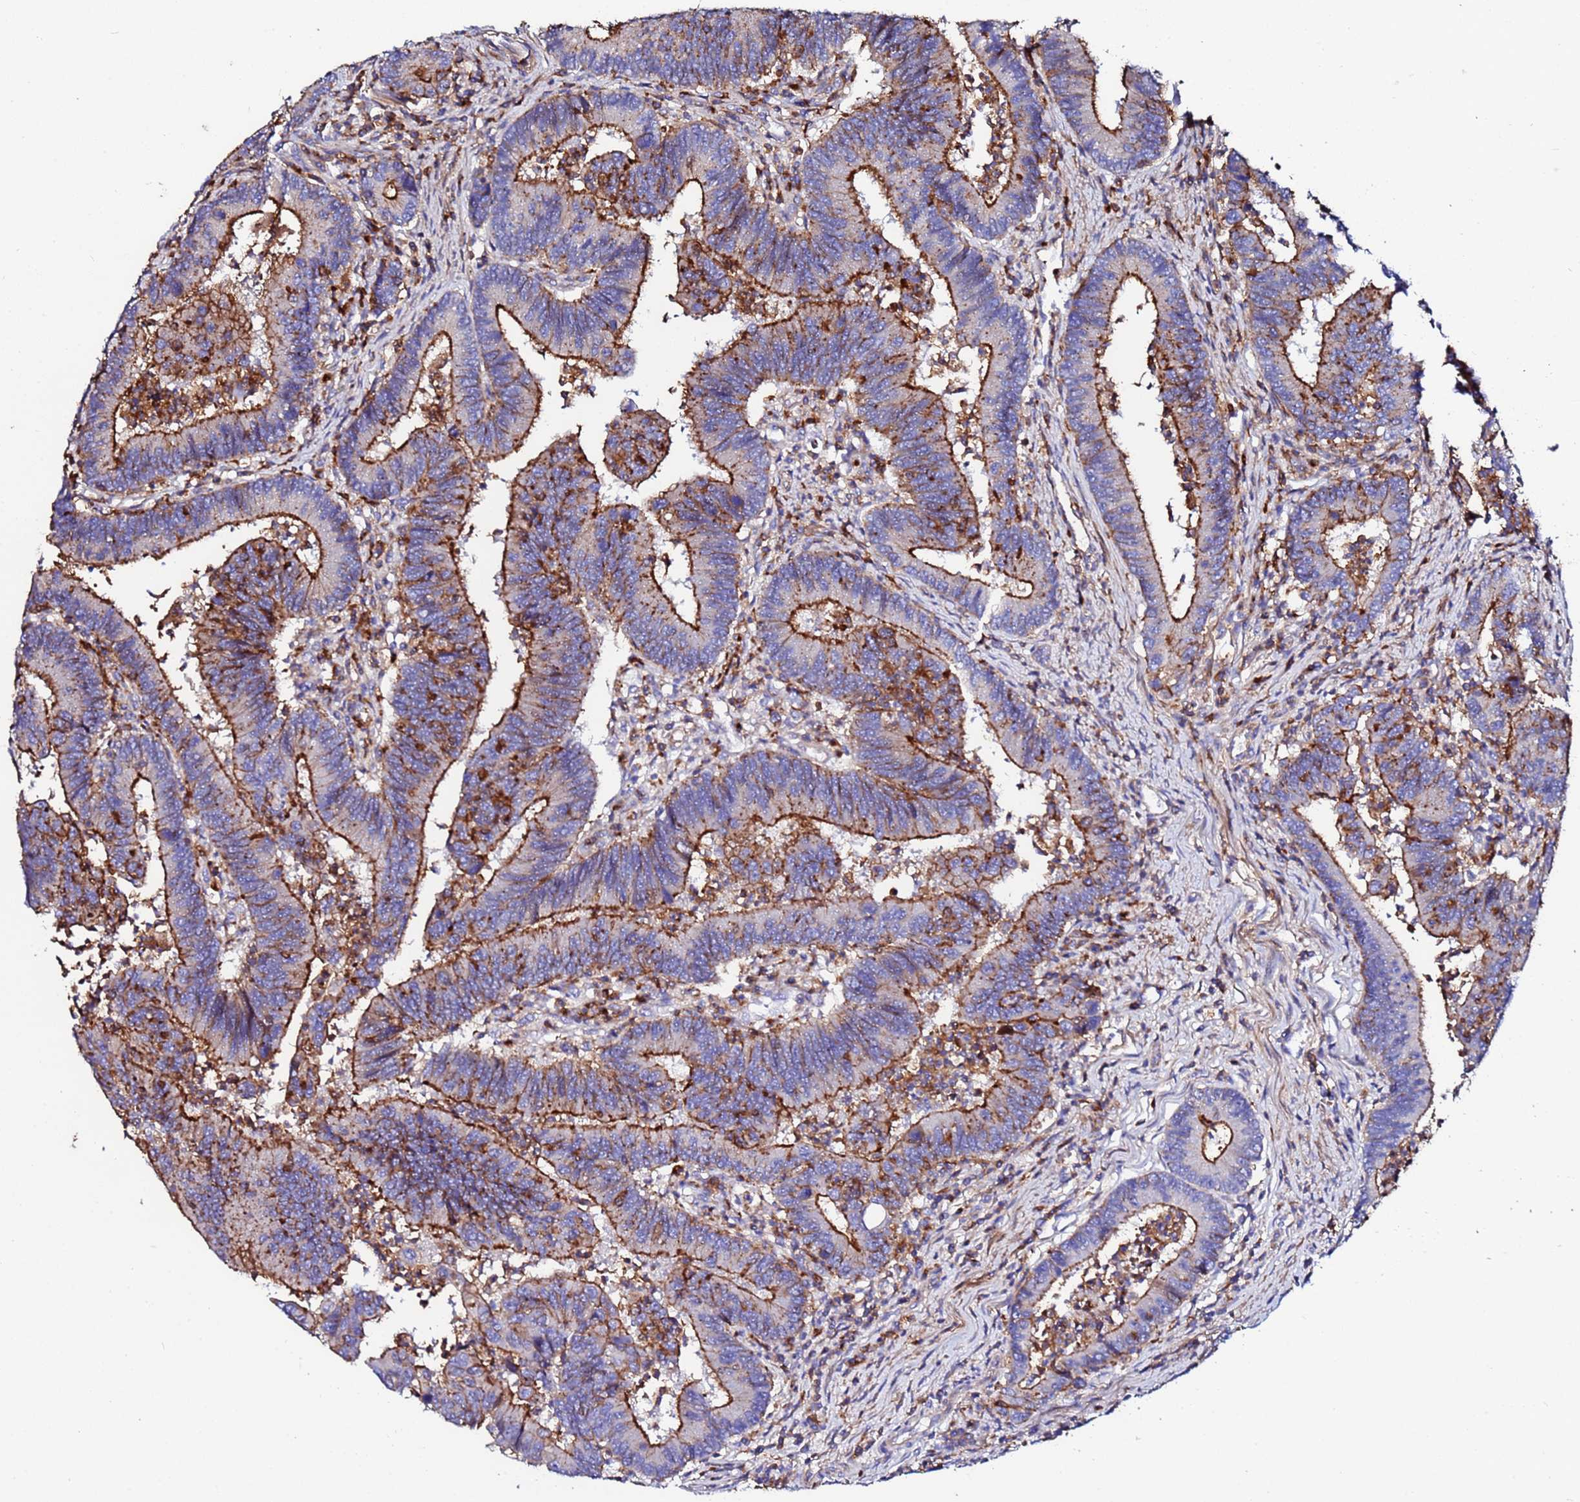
{"staining": {"intensity": "strong", "quantity": "25%-75%", "location": "cytoplasmic/membranous"}, "tissue": "colorectal cancer", "cell_type": "Tumor cells", "image_type": "cancer", "snomed": [{"axis": "morphology", "description": "Adenocarcinoma, NOS"}, {"axis": "topography", "description": "Colon"}], "caption": "This histopathology image demonstrates IHC staining of human colorectal cancer, with high strong cytoplasmic/membranous expression in approximately 25%-75% of tumor cells.", "gene": "POTEE", "patient": {"sex": "female", "age": 67}}